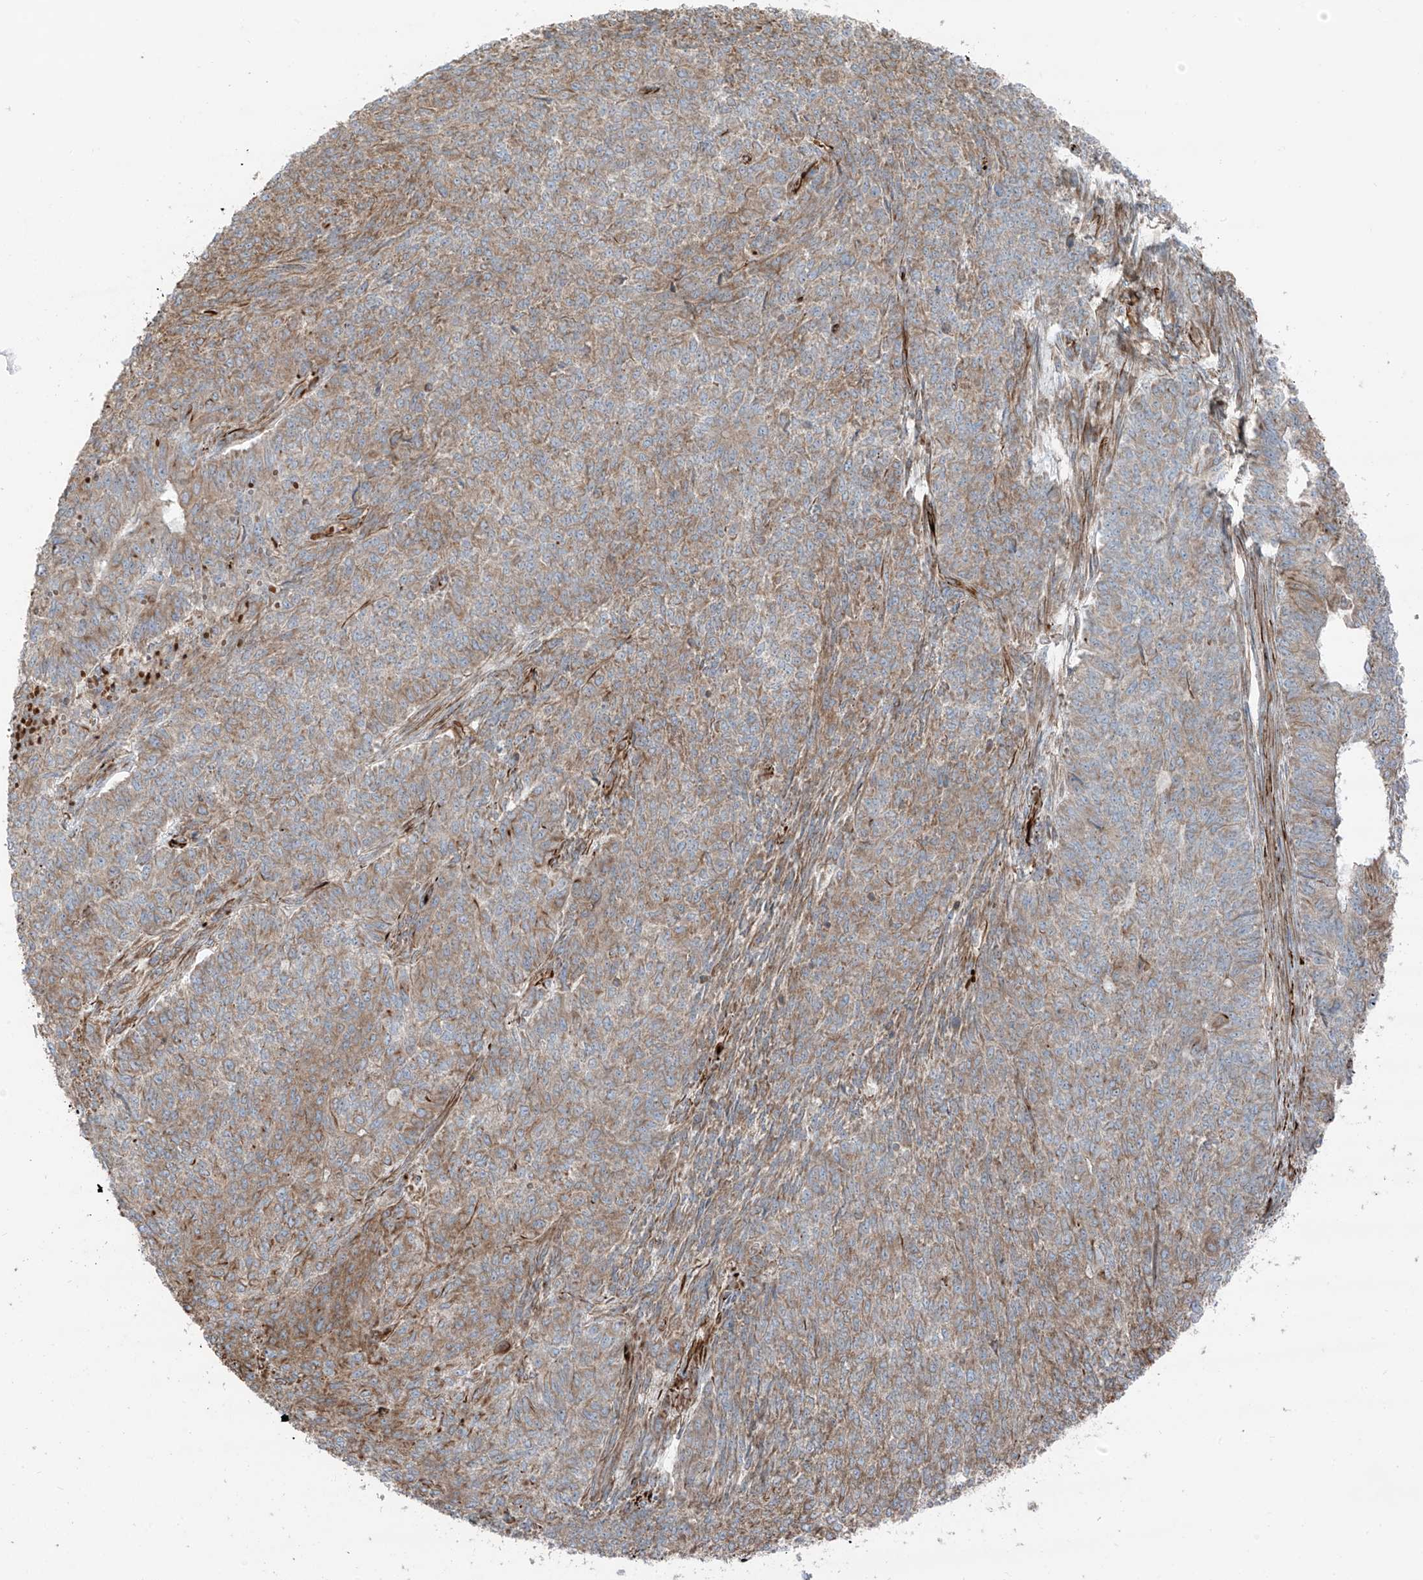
{"staining": {"intensity": "moderate", "quantity": ">75%", "location": "cytoplasmic/membranous"}, "tissue": "endometrial cancer", "cell_type": "Tumor cells", "image_type": "cancer", "snomed": [{"axis": "morphology", "description": "Adenocarcinoma, NOS"}, {"axis": "topography", "description": "Endometrium"}], "caption": "Immunohistochemistry (IHC) of human adenocarcinoma (endometrial) shows medium levels of moderate cytoplasmic/membranous positivity in approximately >75% of tumor cells. (Stains: DAB (3,3'-diaminobenzidine) in brown, nuclei in blue, Microscopy: brightfield microscopy at high magnification).", "gene": "ERLEC1", "patient": {"sex": "female", "age": 32}}